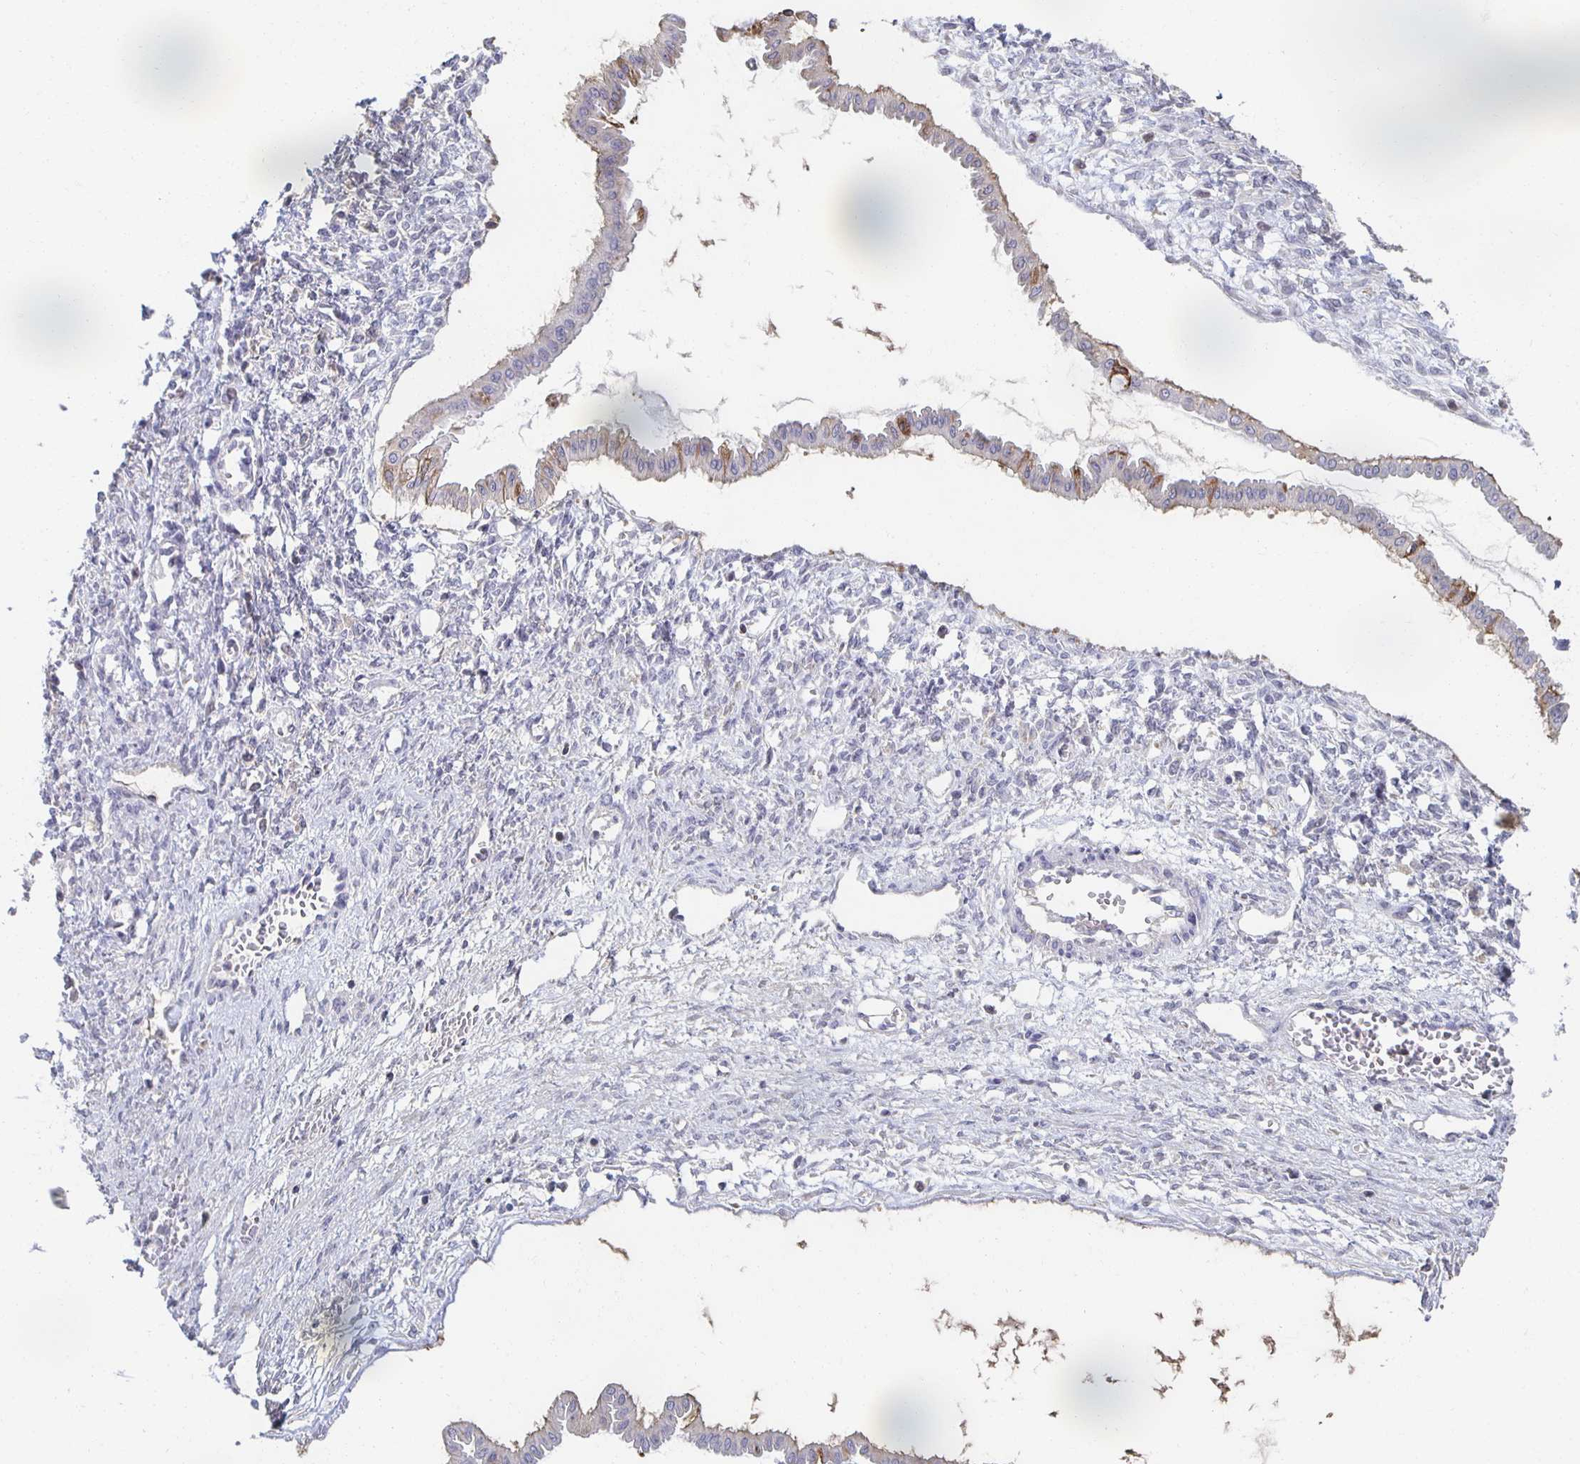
{"staining": {"intensity": "moderate", "quantity": "<25%", "location": "cytoplasmic/membranous"}, "tissue": "ovarian cancer", "cell_type": "Tumor cells", "image_type": "cancer", "snomed": [{"axis": "morphology", "description": "Cystadenocarcinoma, mucinous, NOS"}, {"axis": "topography", "description": "Ovary"}], "caption": "Immunohistochemical staining of human ovarian mucinous cystadenocarcinoma demonstrates low levels of moderate cytoplasmic/membranous protein positivity in approximately <25% of tumor cells. The staining is performed using DAB brown chromogen to label protein expression. The nuclei are counter-stained blue using hematoxylin.", "gene": "ZNF692", "patient": {"sex": "female", "age": 73}}